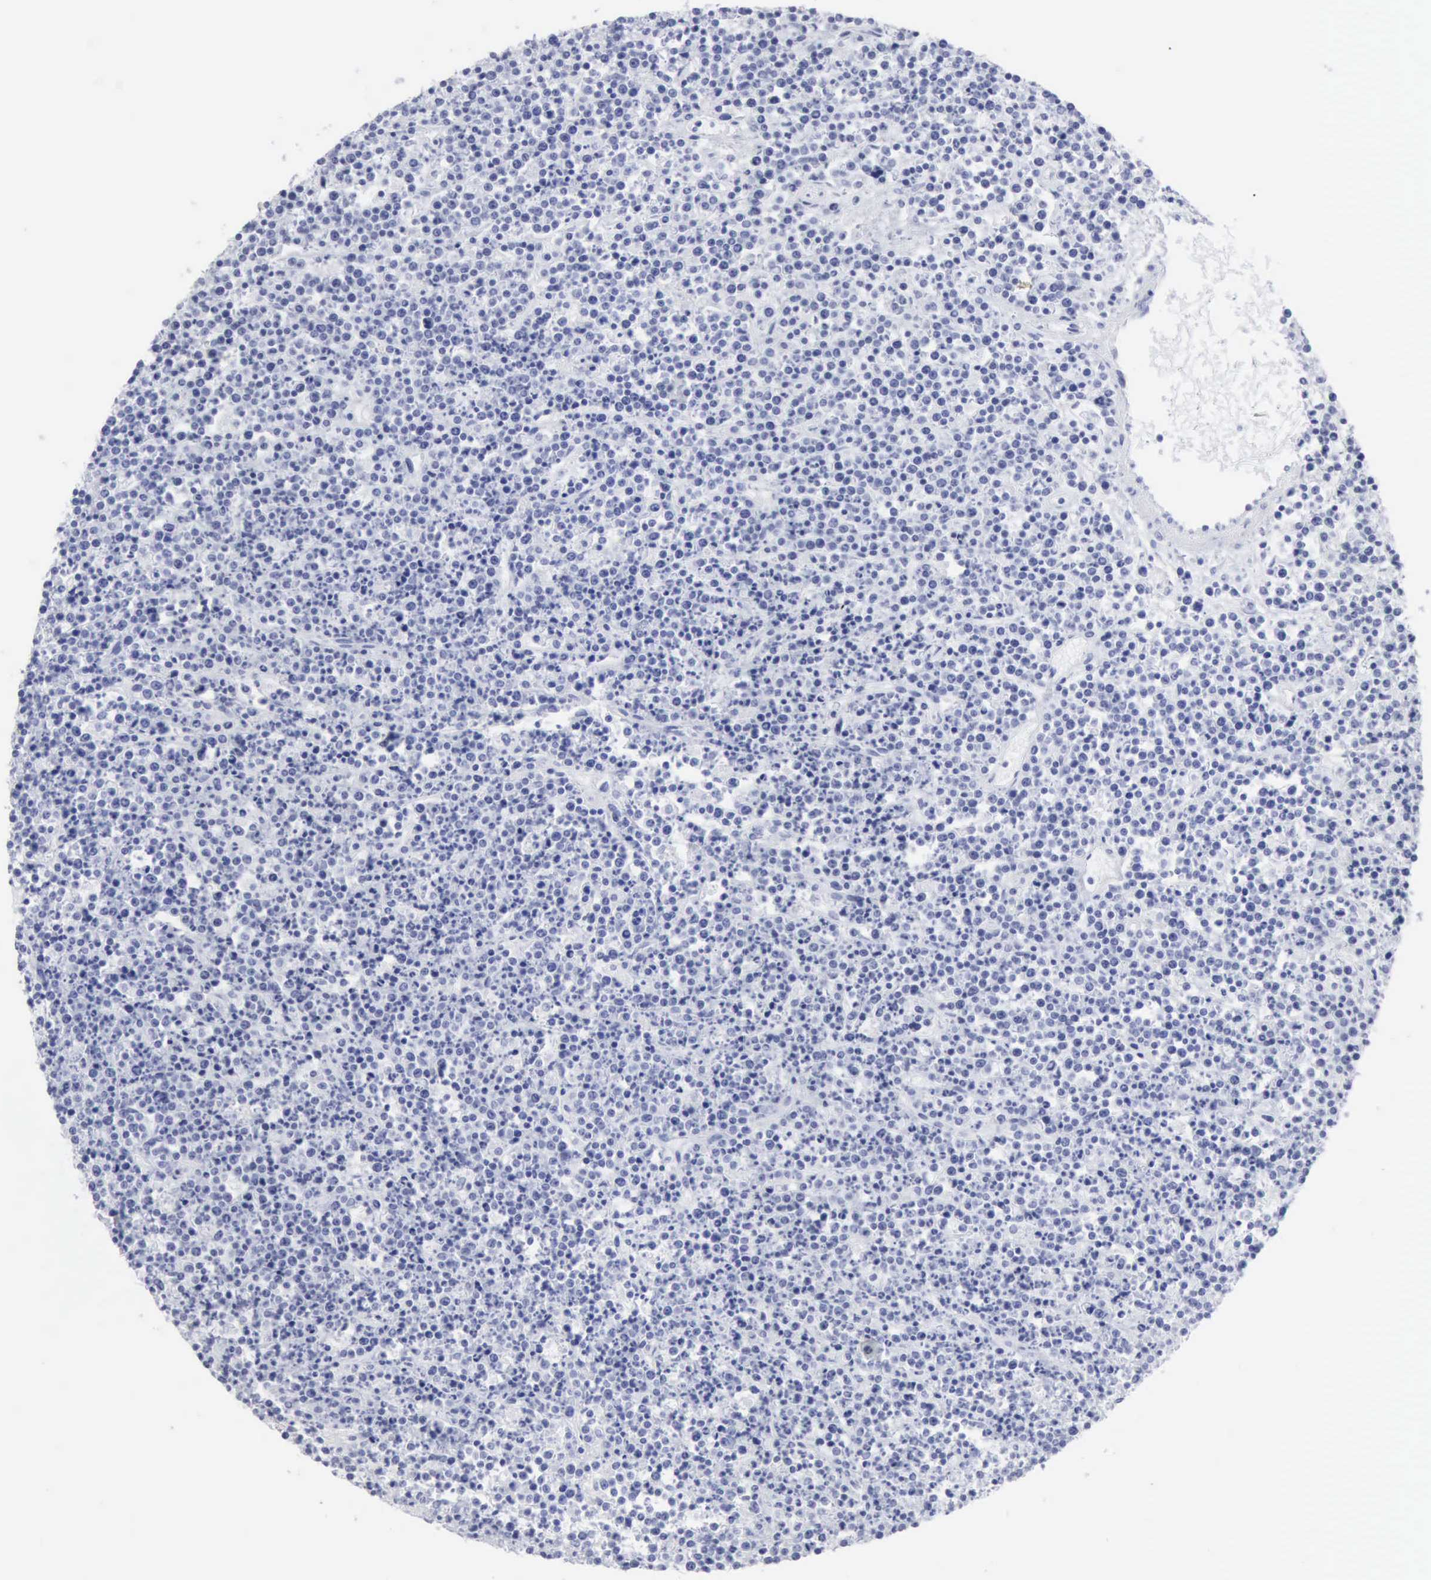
{"staining": {"intensity": "negative", "quantity": "none", "location": "none"}, "tissue": "lymphoma", "cell_type": "Tumor cells", "image_type": "cancer", "snomed": [{"axis": "morphology", "description": "Malignant lymphoma, non-Hodgkin's type, High grade"}, {"axis": "topography", "description": "Ovary"}], "caption": "Immunohistochemistry (IHC) micrograph of human malignant lymphoma, non-Hodgkin's type (high-grade) stained for a protein (brown), which displays no expression in tumor cells.", "gene": "CMA1", "patient": {"sex": "female", "age": 56}}